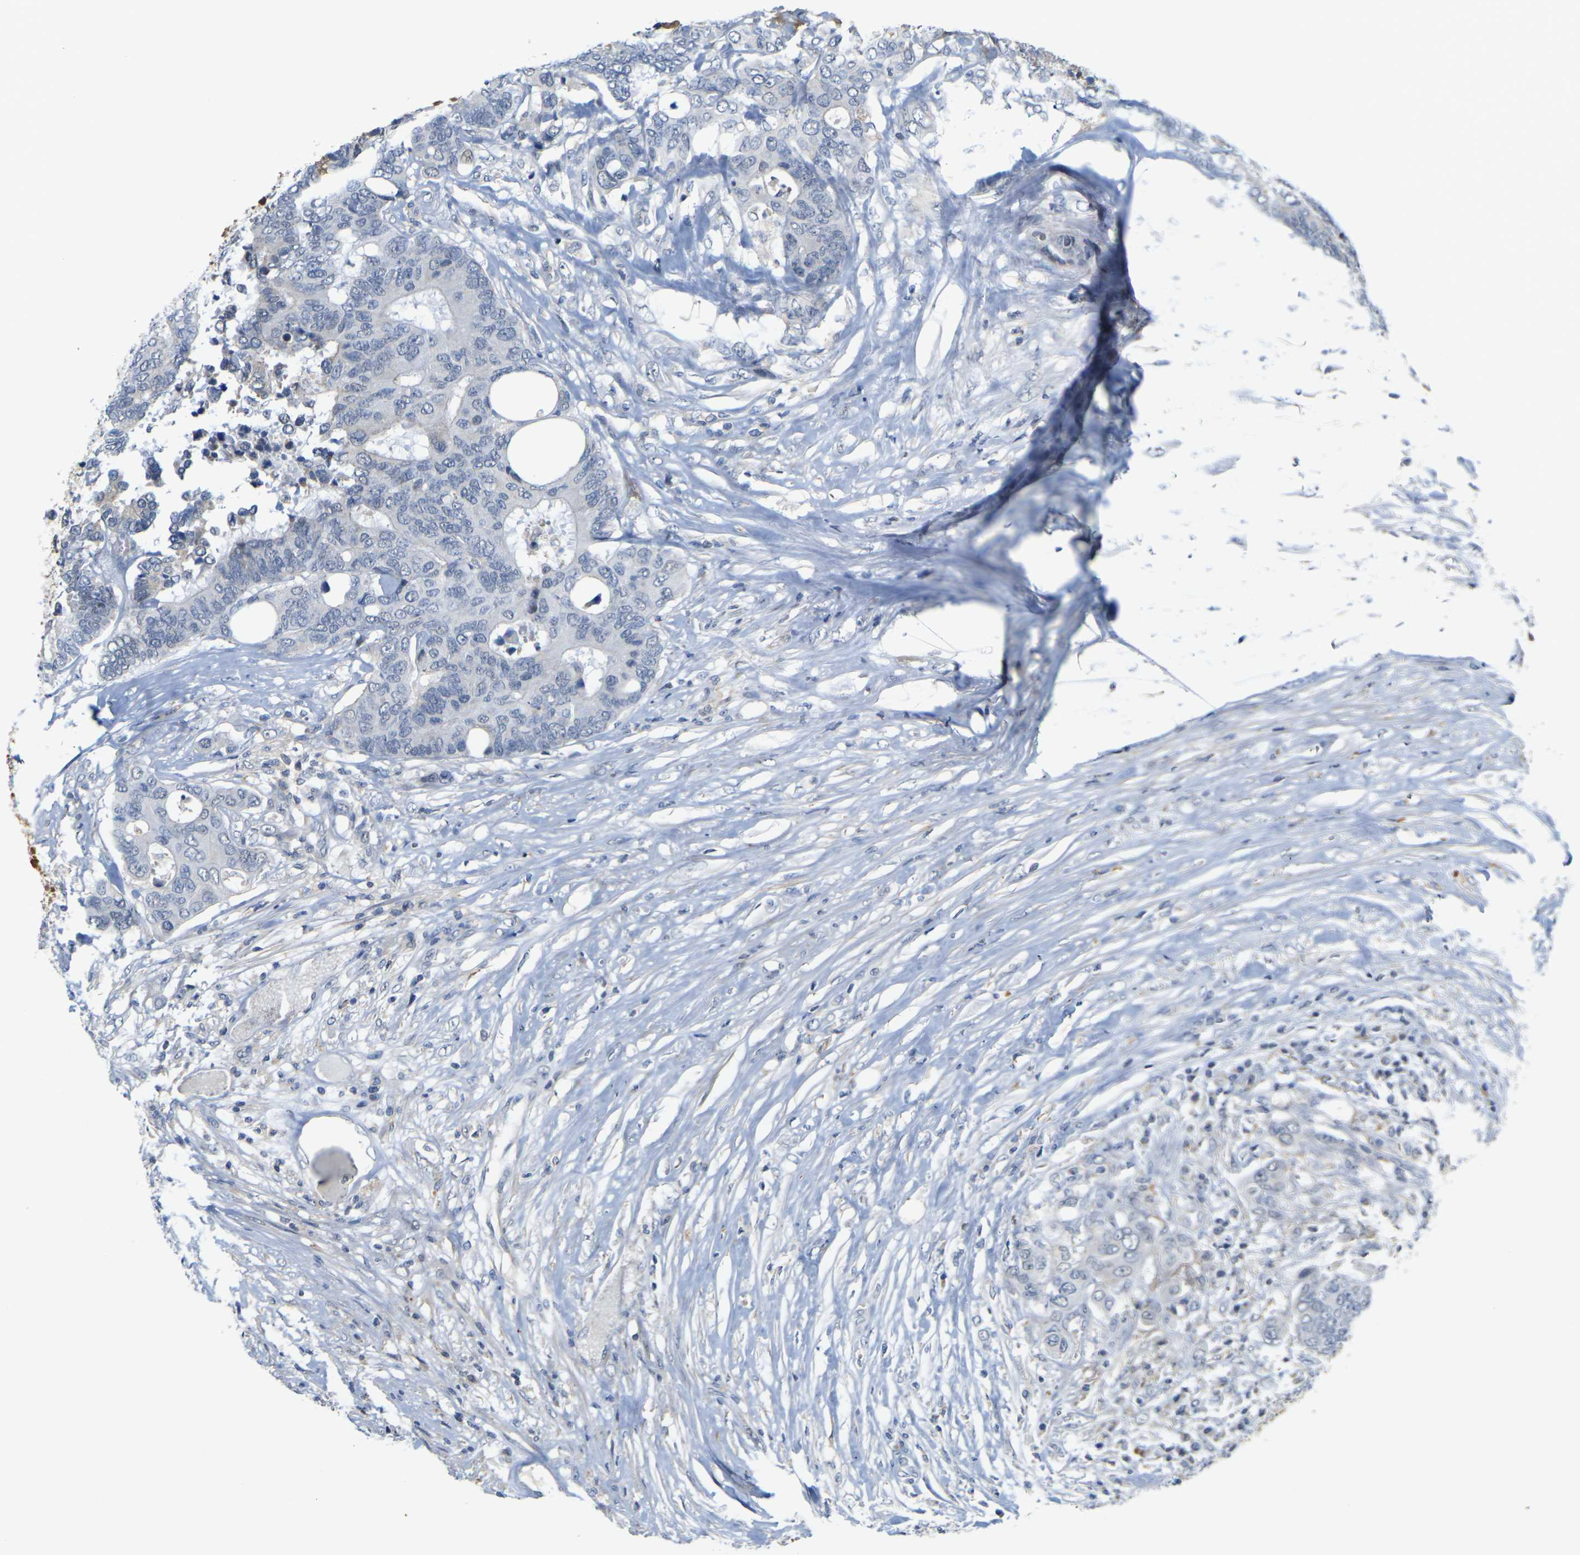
{"staining": {"intensity": "weak", "quantity": "<25%", "location": "cytoplasmic/membranous"}, "tissue": "colorectal cancer", "cell_type": "Tumor cells", "image_type": "cancer", "snomed": [{"axis": "morphology", "description": "Adenocarcinoma, NOS"}, {"axis": "topography", "description": "Rectum"}], "caption": "Human colorectal adenocarcinoma stained for a protein using immunohistochemistry displays no positivity in tumor cells.", "gene": "OTOF", "patient": {"sex": "male", "age": 55}}